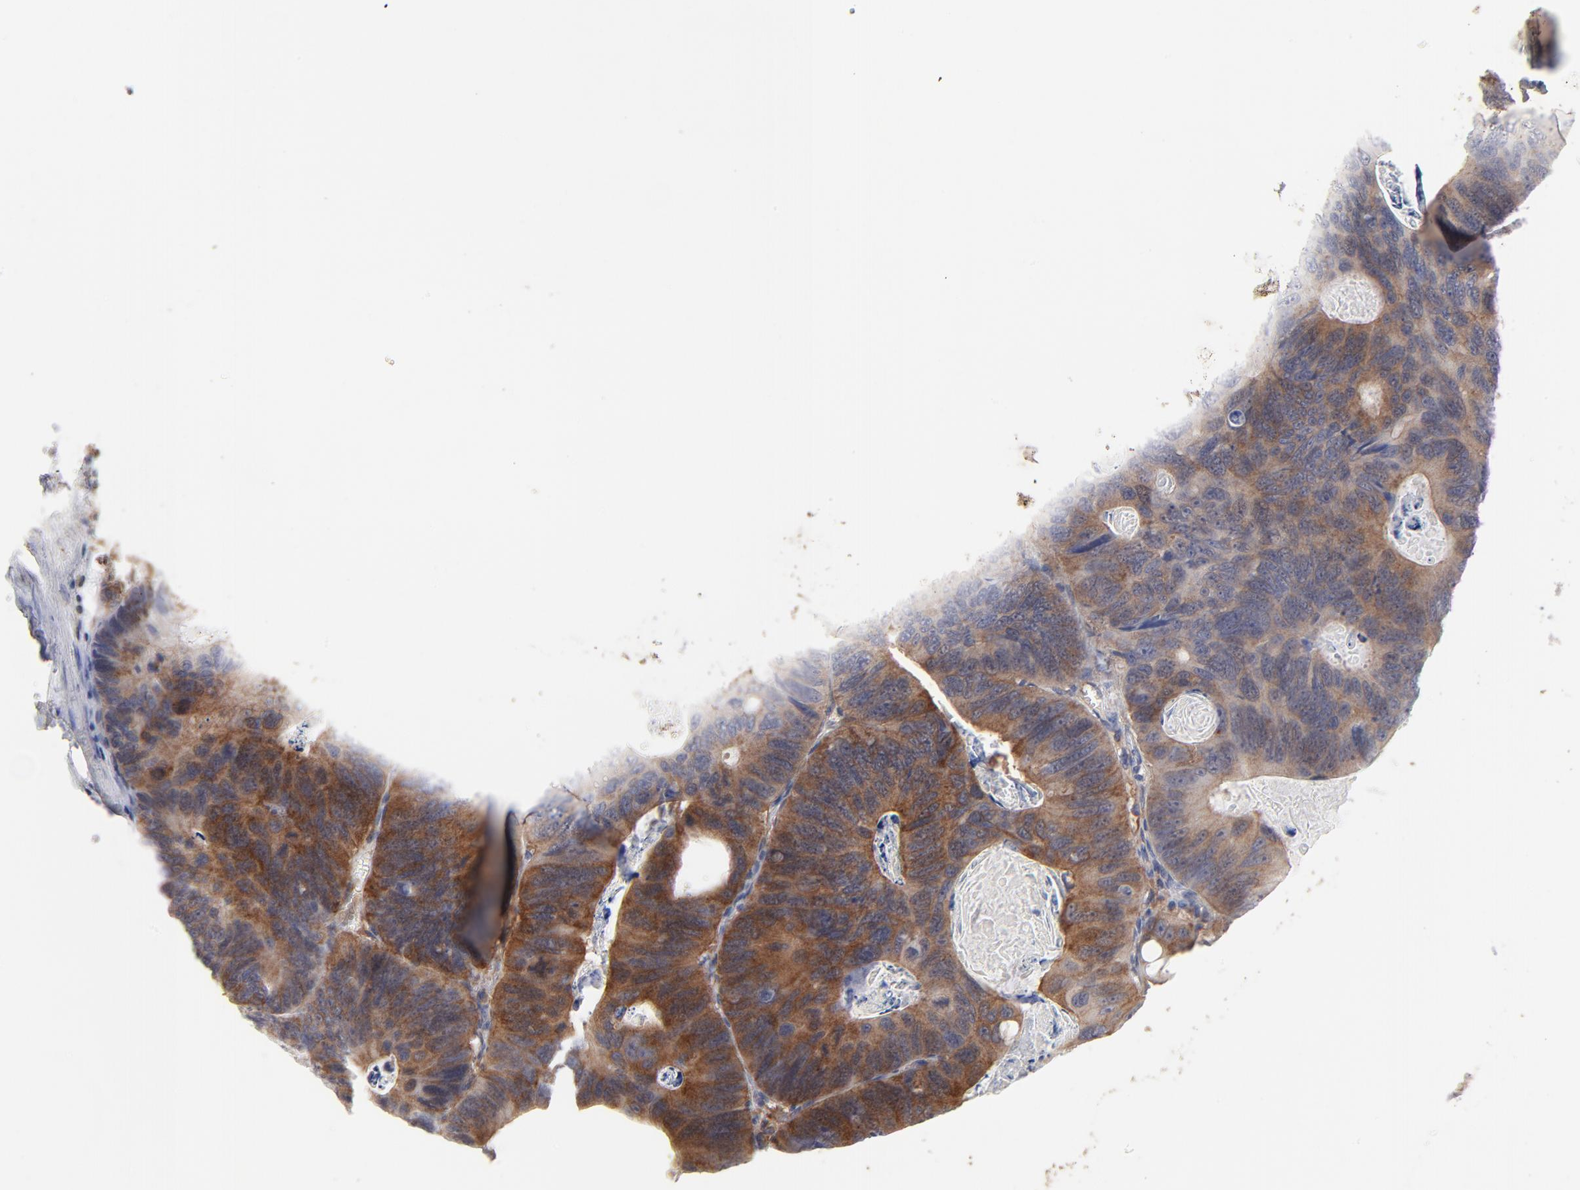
{"staining": {"intensity": "strong", "quantity": ">75%", "location": "cytoplasmic/membranous"}, "tissue": "colorectal cancer", "cell_type": "Tumor cells", "image_type": "cancer", "snomed": [{"axis": "morphology", "description": "Adenocarcinoma, NOS"}, {"axis": "topography", "description": "Colon"}], "caption": "A histopathology image of human adenocarcinoma (colorectal) stained for a protein demonstrates strong cytoplasmic/membranous brown staining in tumor cells.", "gene": "PXN", "patient": {"sex": "female", "age": 55}}